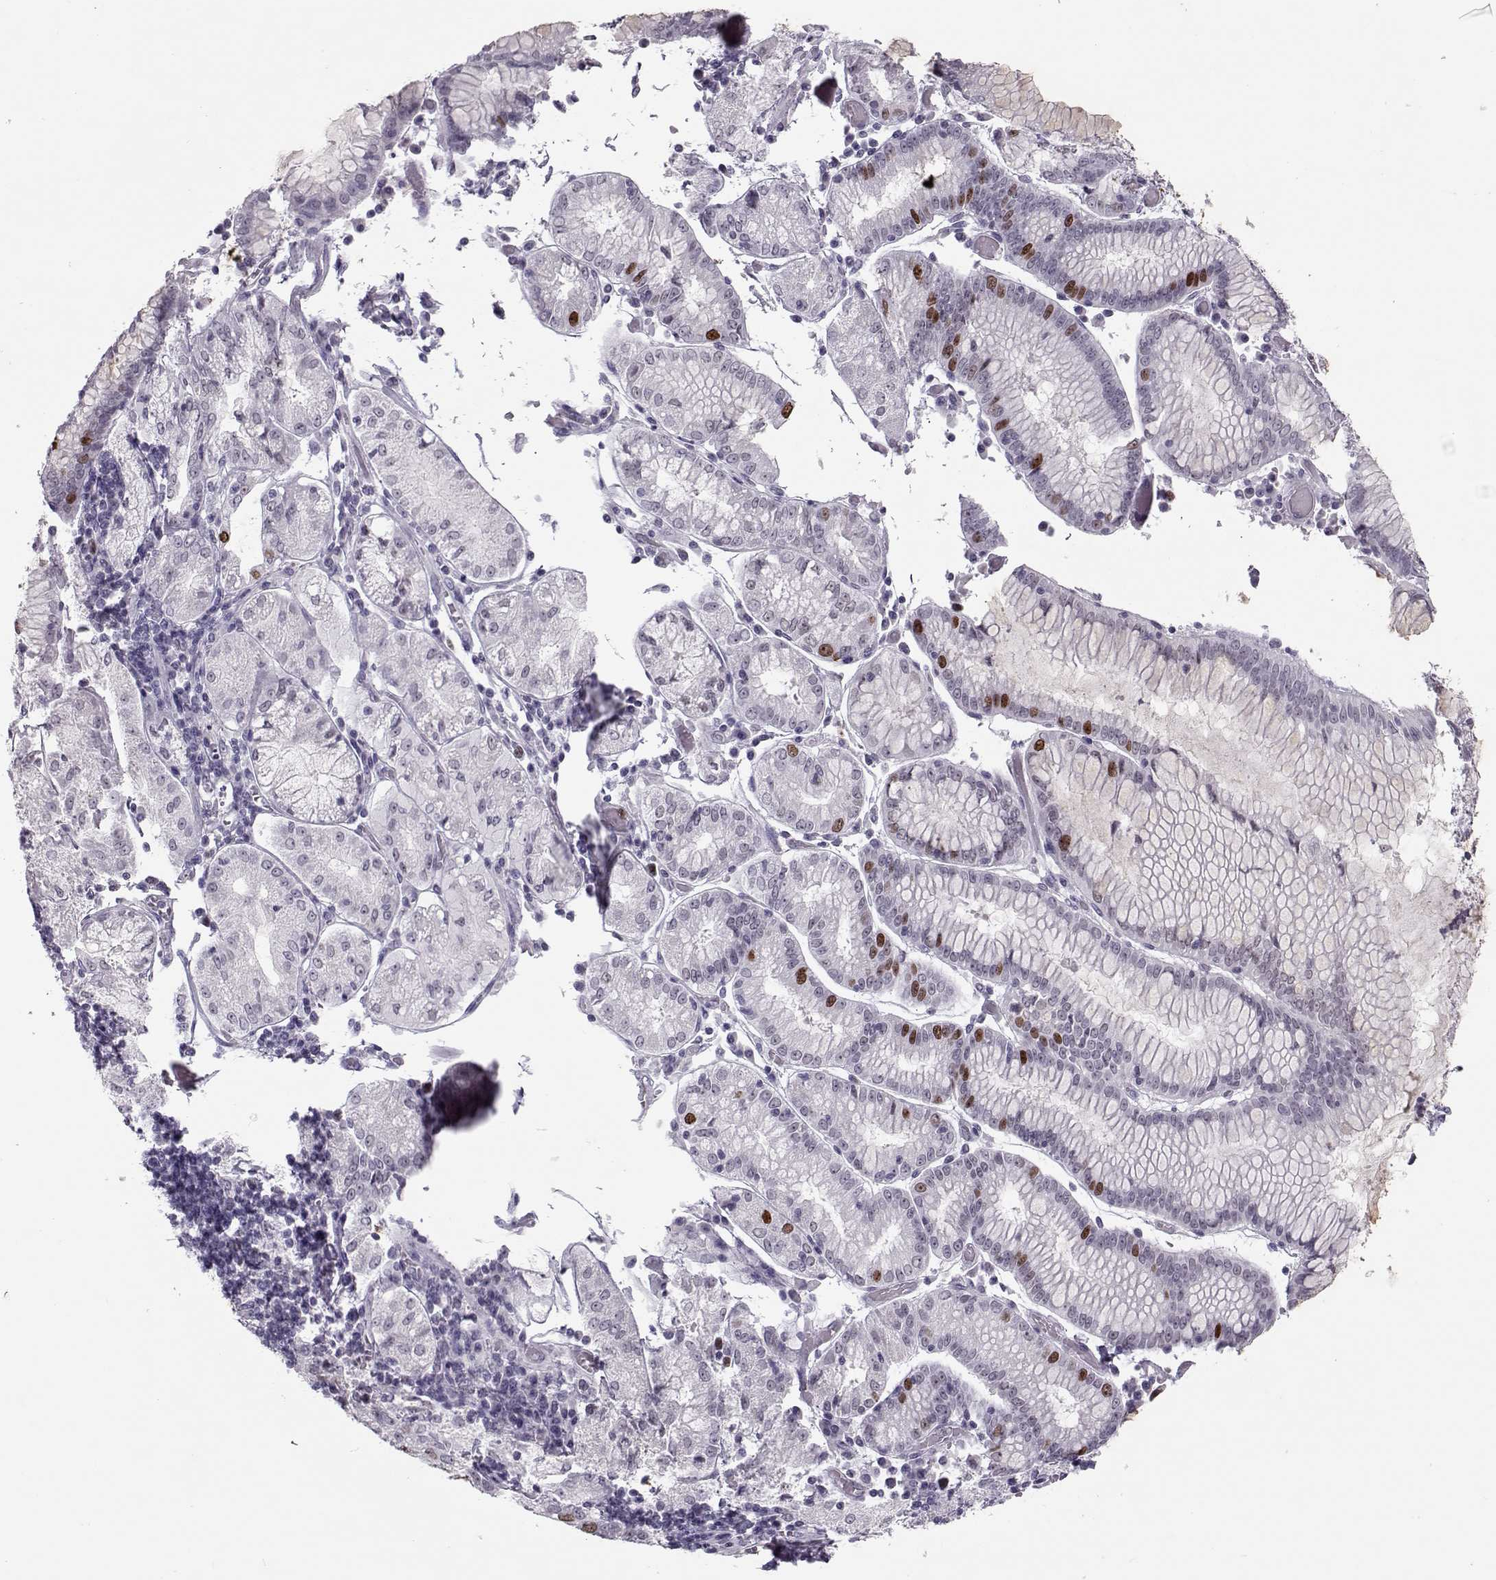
{"staining": {"intensity": "moderate", "quantity": "<25%", "location": "nuclear"}, "tissue": "stomach cancer", "cell_type": "Tumor cells", "image_type": "cancer", "snomed": [{"axis": "morphology", "description": "Adenocarcinoma, NOS"}, {"axis": "topography", "description": "Stomach"}], "caption": "Moderate nuclear staining is present in about <25% of tumor cells in adenocarcinoma (stomach). (DAB IHC, brown staining for protein, blue staining for nuclei).", "gene": "SGO1", "patient": {"sex": "male", "age": 93}}